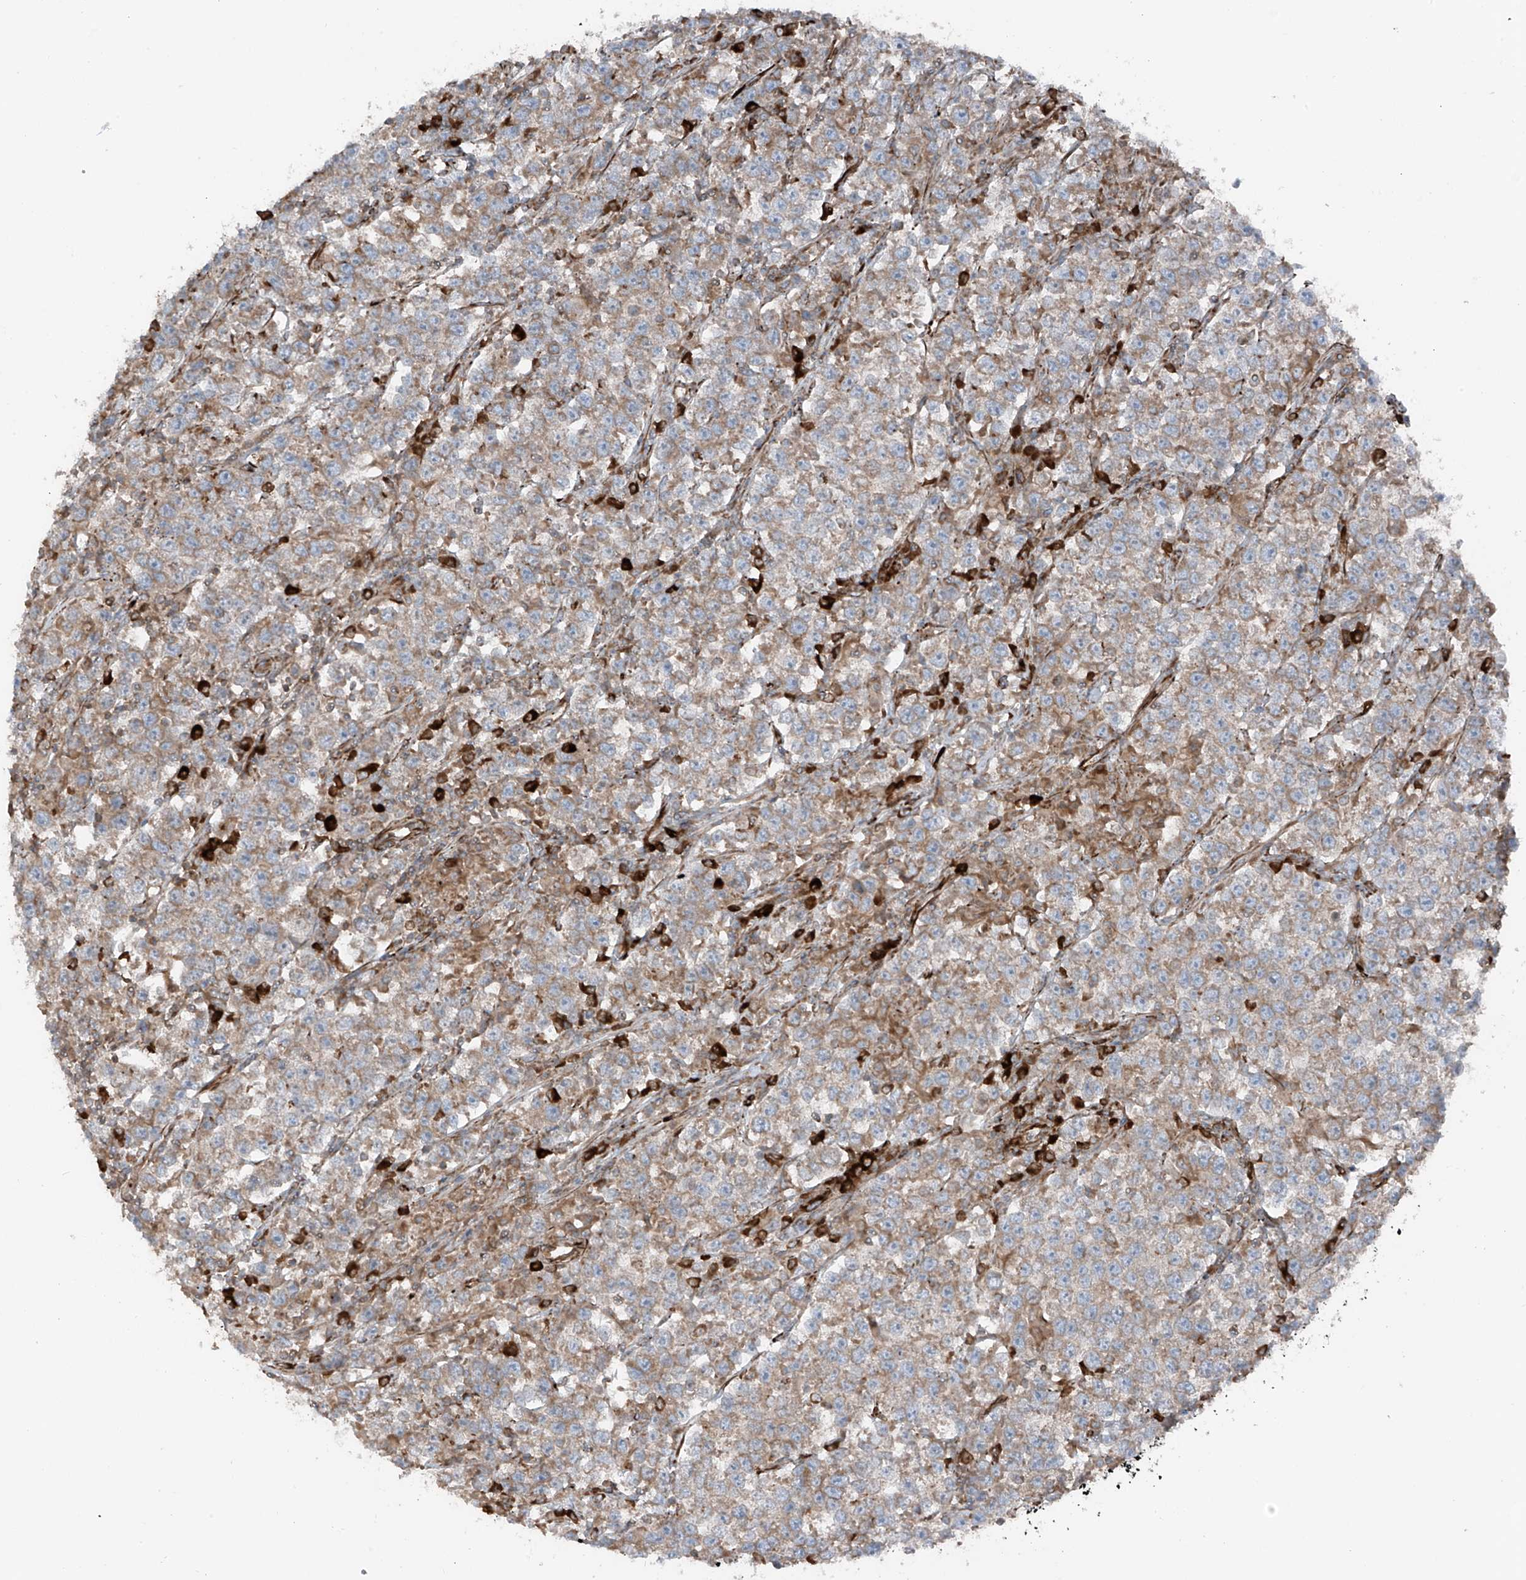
{"staining": {"intensity": "moderate", "quantity": ">75%", "location": "cytoplasmic/membranous"}, "tissue": "testis cancer", "cell_type": "Tumor cells", "image_type": "cancer", "snomed": [{"axis": "morphology", "description": "Normal tissue, NOS"}, {"axis": "morphology", "description": "Seminoma, NOS"}, {"axis": "topography", "description": "Testis"}], "caption": "Tumor cells exhibit medium levels of moderate cytoplasmic/membranous expression in about >75% of cells in testis seminoma.", "gene": "ERLEC1", "patient": {"sex": "male", "age": 43}}